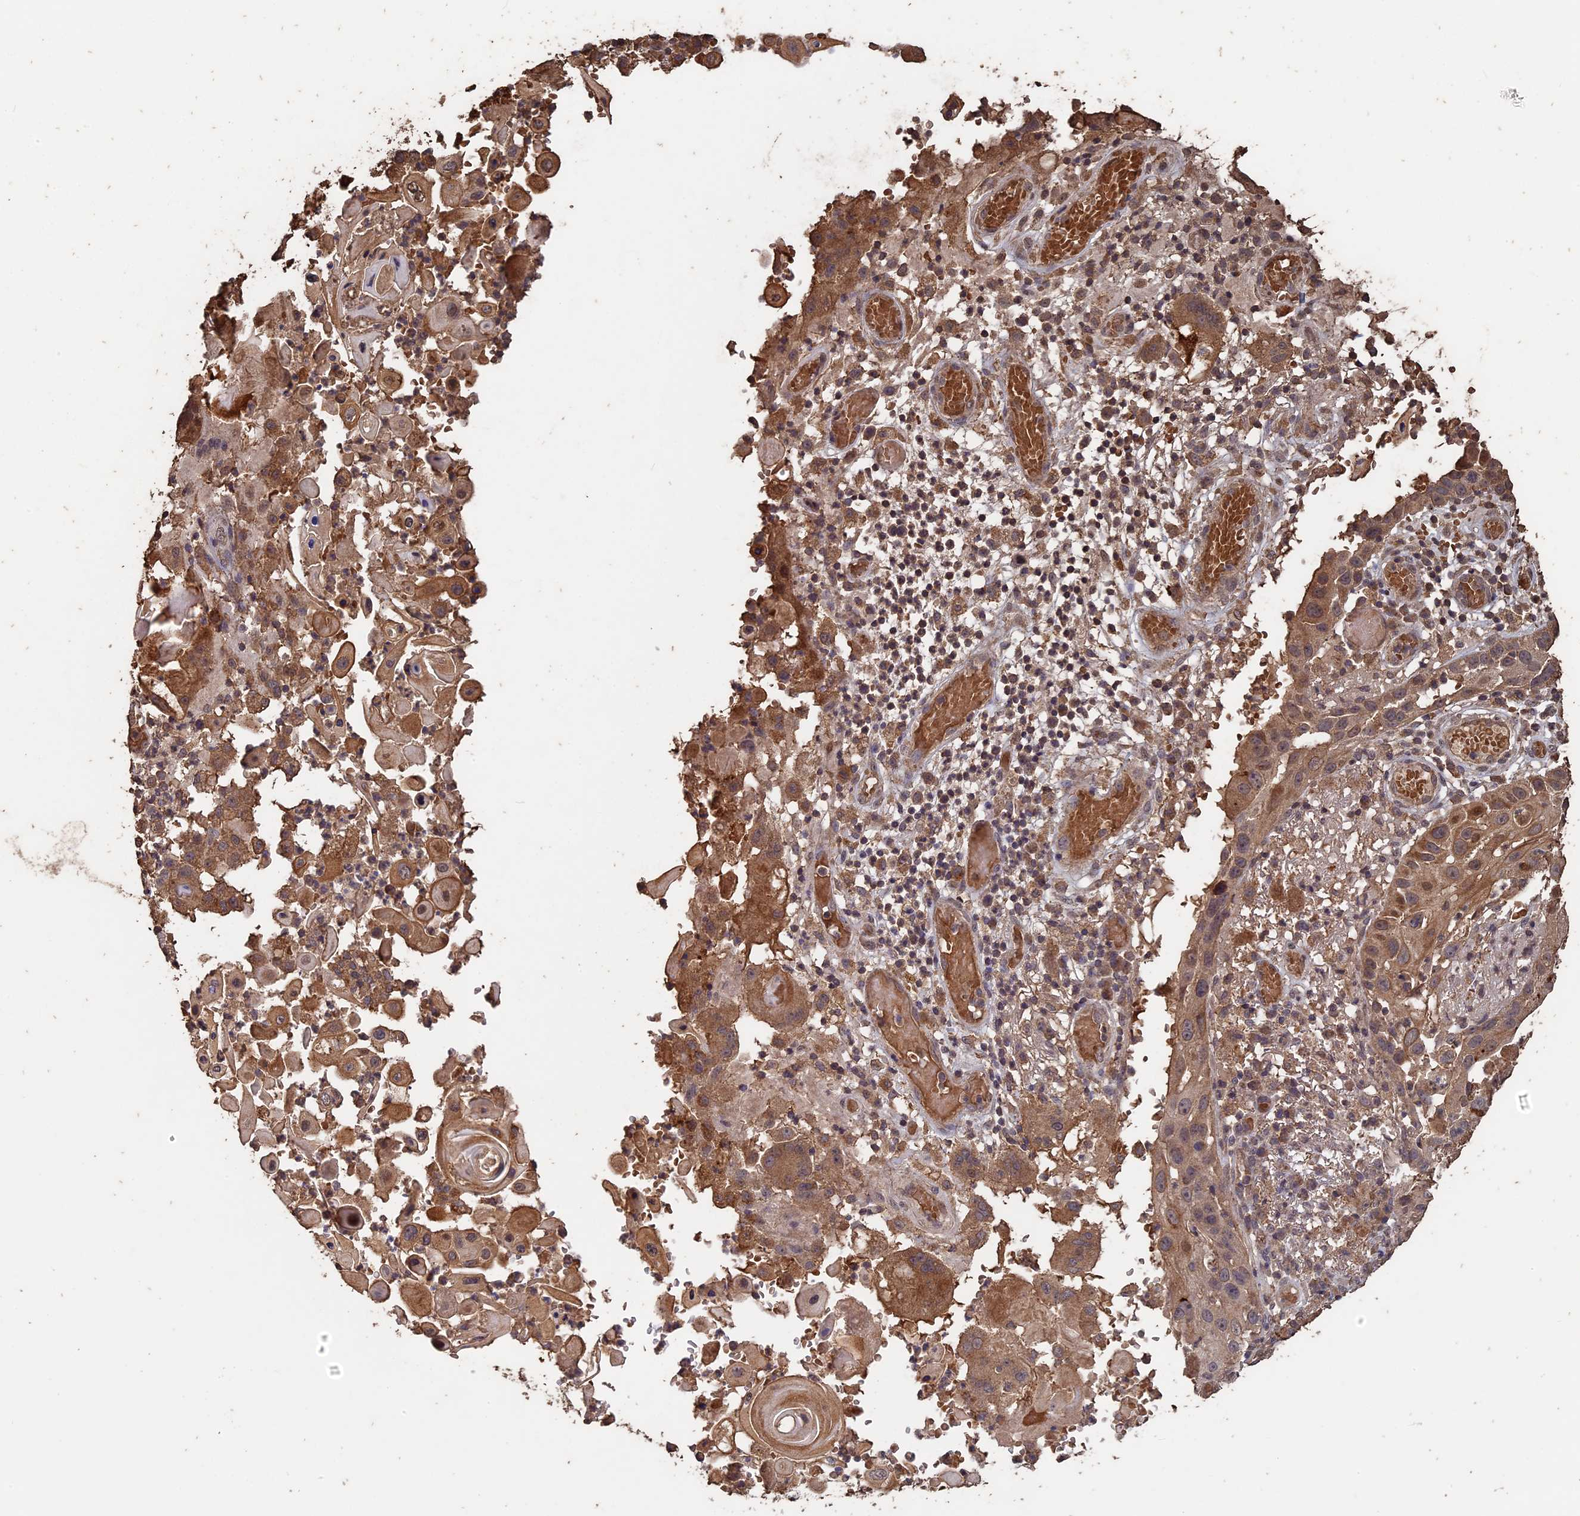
{"staining": {"intensity": "moderate", "quantity": ">75%", "location": "cytoplasmic/membranous"}, "tissue": "skin cancer", "cell_type": "Tumor cells", "image_type": "cancer", "snomed": [{"axis": "morphology", "description": "Squamous cell carcinoma, NOS"}, {"axis": "topography", "description": "Skin"}], "caption": "The histopathology image shows a brown stain indicating the presence of a protein in the cytoplasmic/membranous of tumor cells in skin cancer (squamous cell carcinoma).", "gene": "HUNK", "patient": {"sex": "female", "age": 44}}